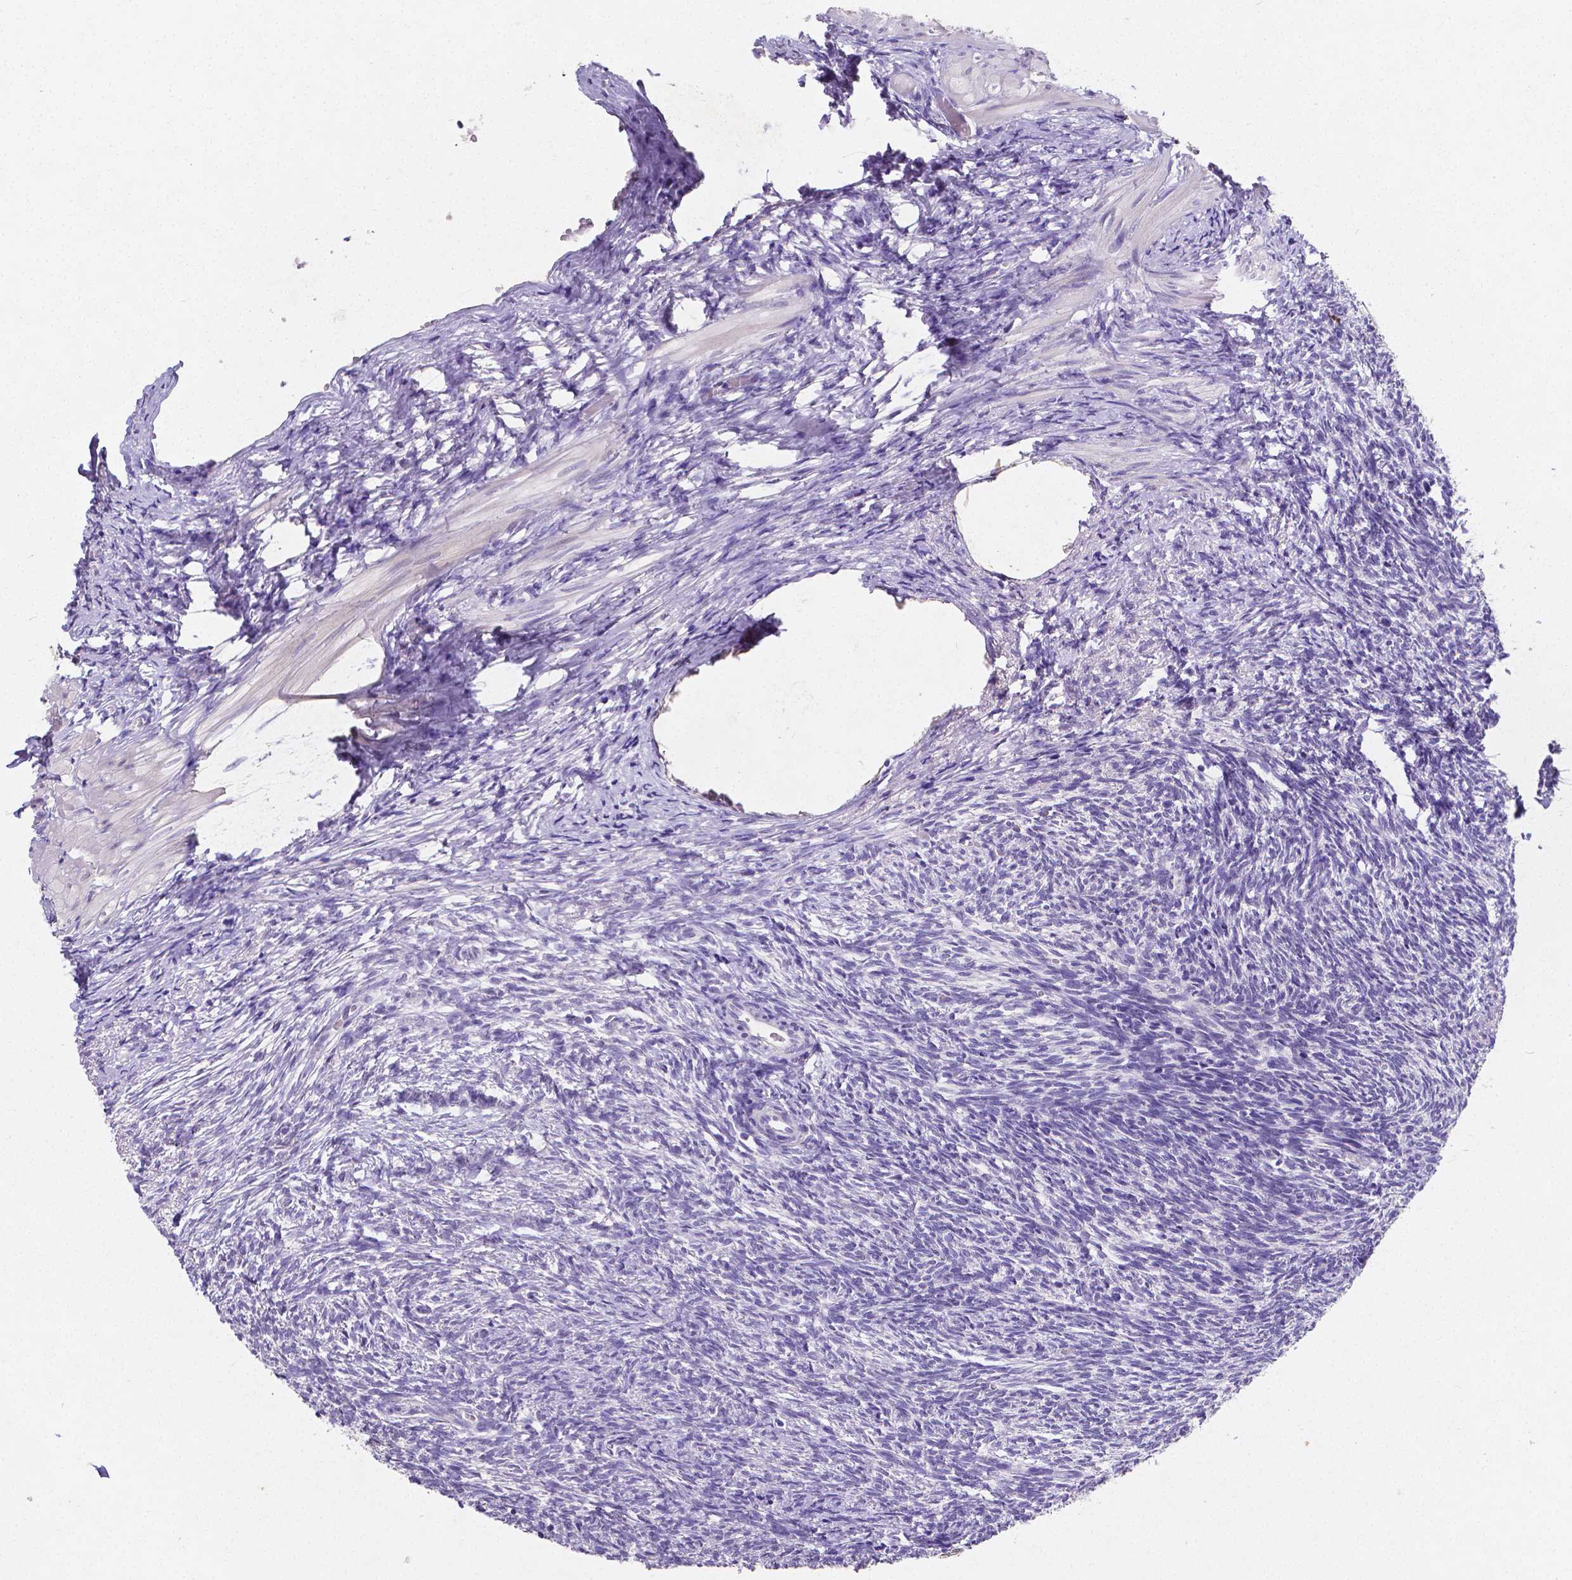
{"staining": {"intensity": "negative", "quantity": "none", "location": "none"}, "tissue": "ovary", "cell_type": "Ovarian stroma cells", "image_type": "normal", "snomed": [{"axis": "morphology", "description": "Normal tissue, NOS"}, {"axis": "topography", "description": "Ovary"}], "caption": "IHC image of benign ovary stained for a protein (brown), which reveals no staining in ovarian stroma cells.", "gene": "SATB2", "patient": {"sex": "female", "age": 46}}